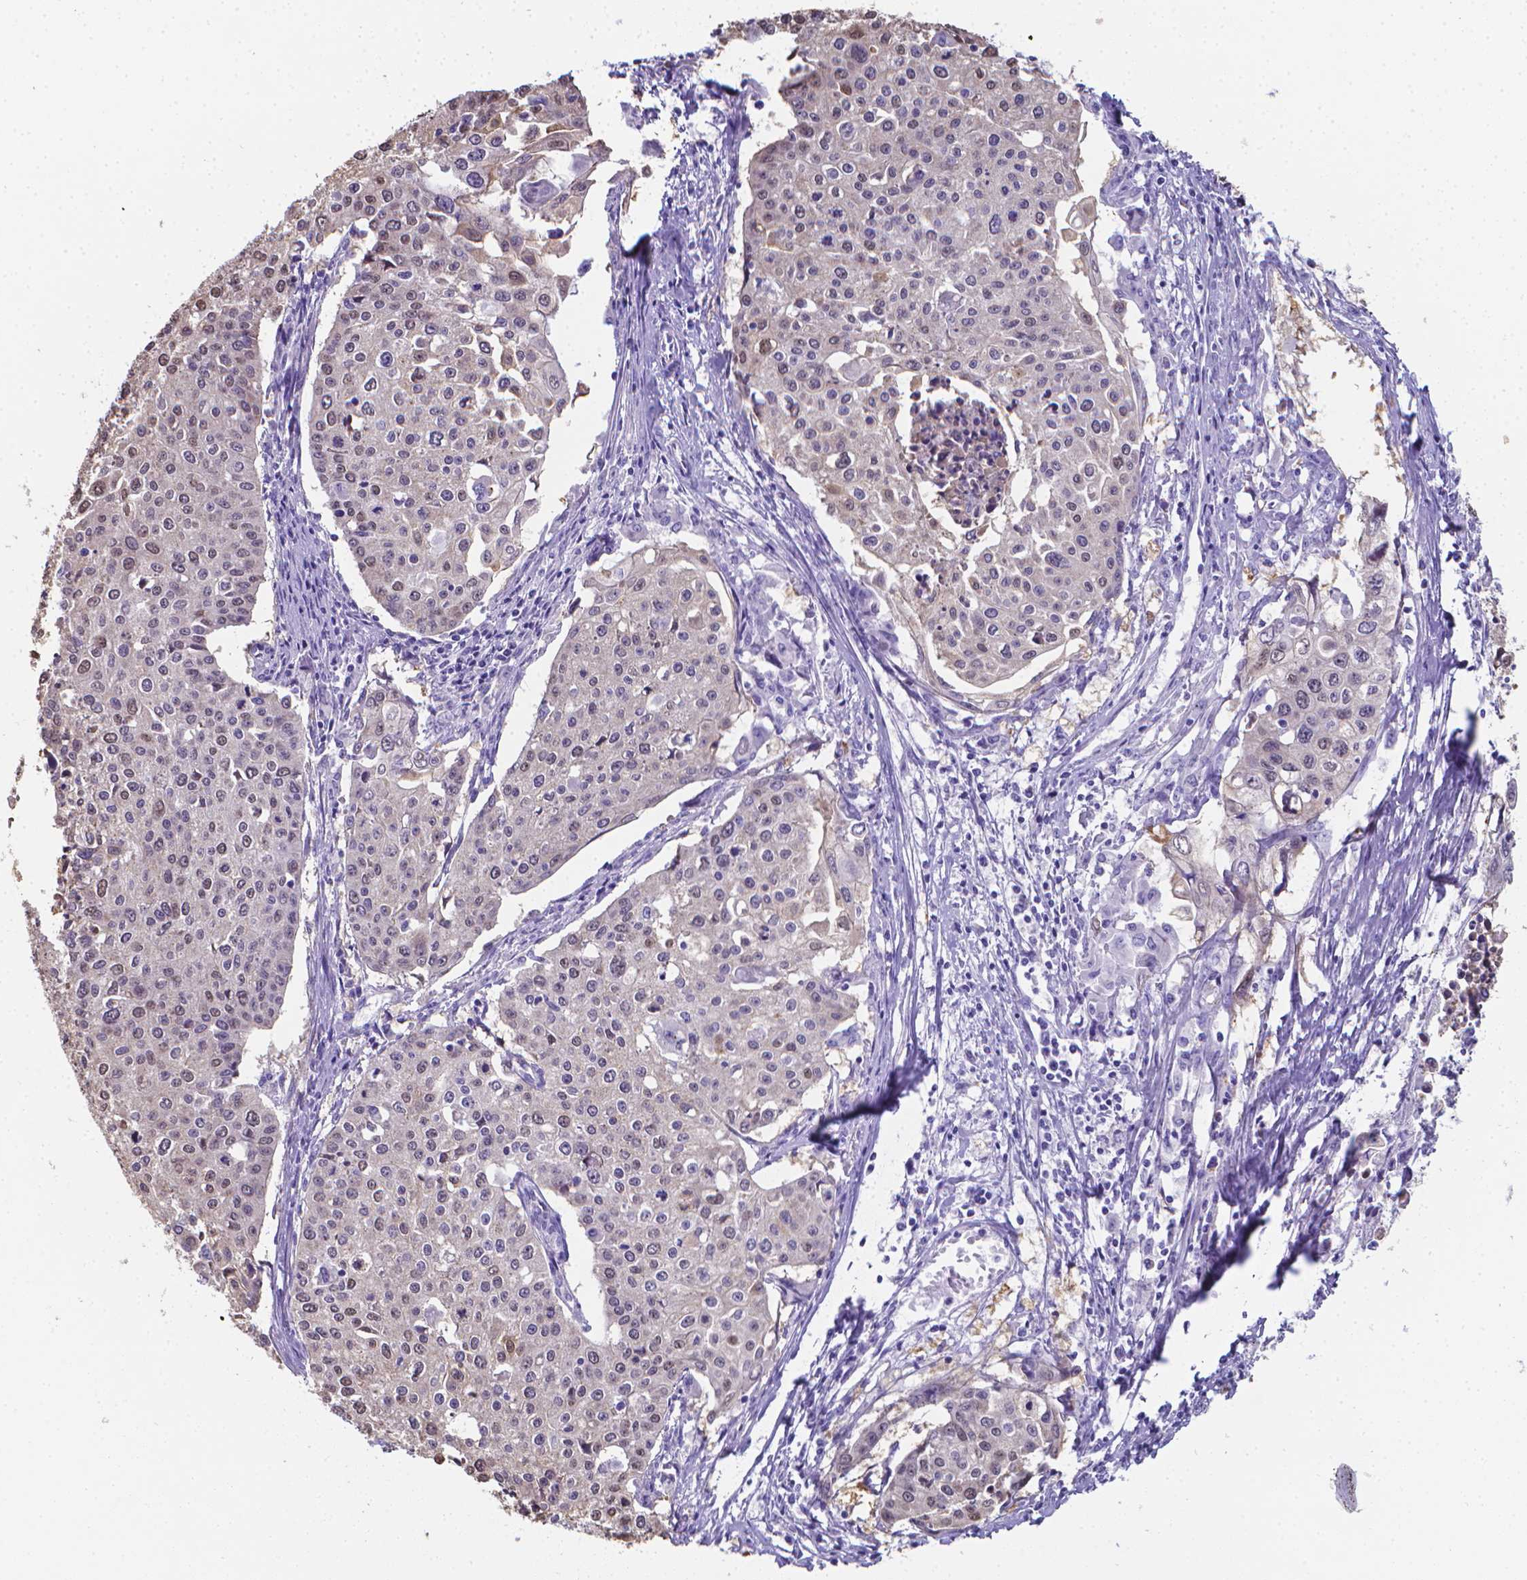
{"staining": {"intensity": "negative", "quantity": "none", "location": "none"}, "tissue": "cervical cancer", "cell_type": "Tumor cells", "image_type": "cancer", "snomed": [{"axis": "morphology", "description": "Squamous cell carcinoma, NOS"}, {"axis": "topography", "description": "Cervix"}], "caption": "The immunohistochemistry (IHC) histopathology image has no significant expression in tumor cells of cervical cancer tissue.", "gene": "LRRC73", "patient": {"sex": "female", "age": 38}}